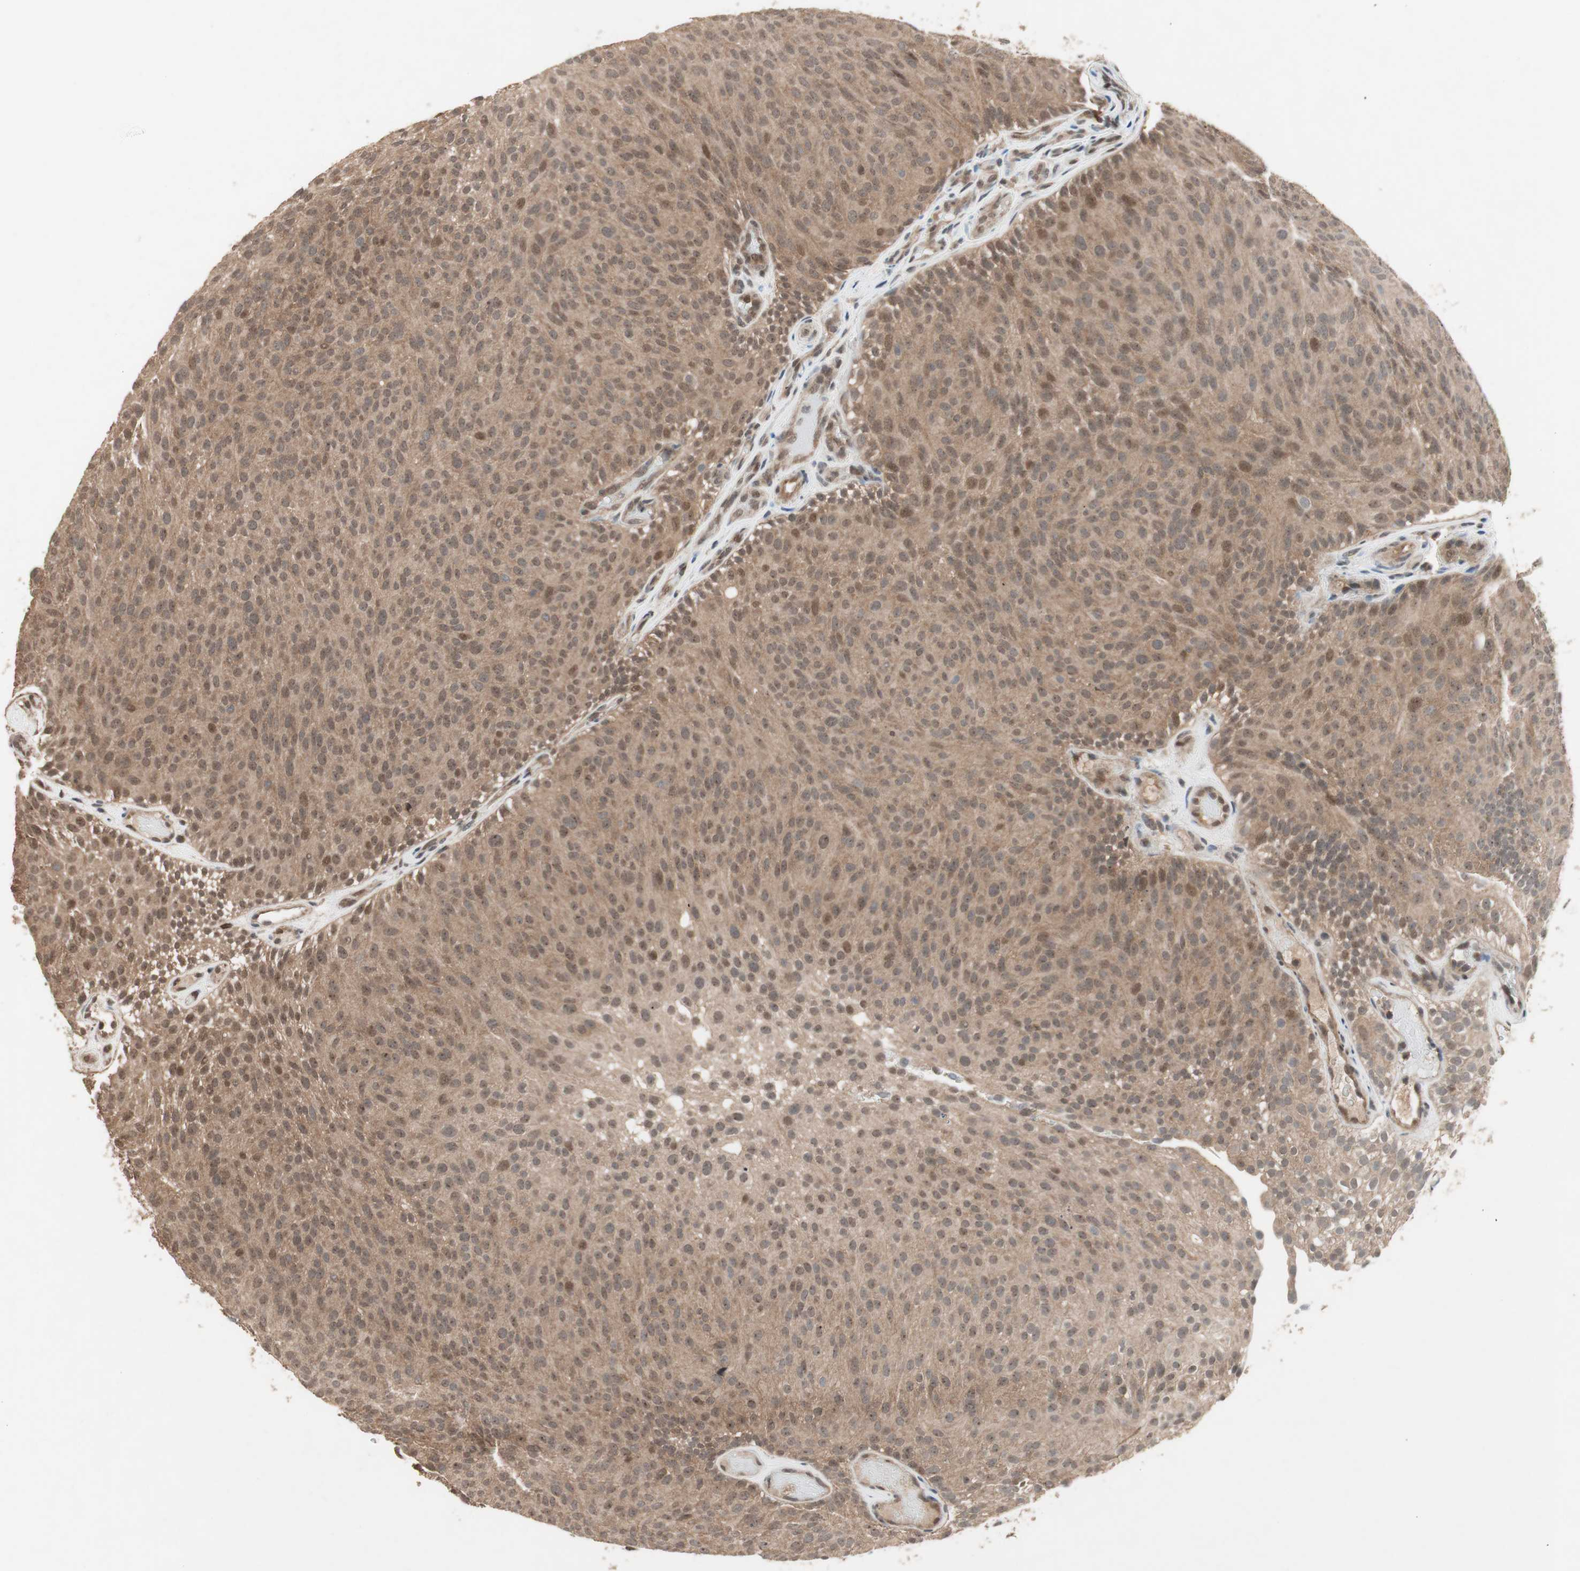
{"staining": {"intensity": "moderate", "quantity": ">75%", "location": "cytoplasmic/membranous,nuclear"}, "tissue": "urothelial cancer", "cell_type": "Tumor cells", "image_type": "cancer", "snomed": [{"axis": "morphology", "description": "Urothelial carcinoma, Low grade"}, {"axis": "topography", "description": "Urinary bladder"}], "caption": "A histopathology image of human urothelial cancer stained for a protein displays moderate cytoplasmic/membranous and nuclear brown staining in tumor cells. (DAB (3,3'-diaminobenzidine) IHC, brown staining for protein, blue staining for nuclei).", "gene": "GART", "patient": {"sex": "male", "age": 78}}